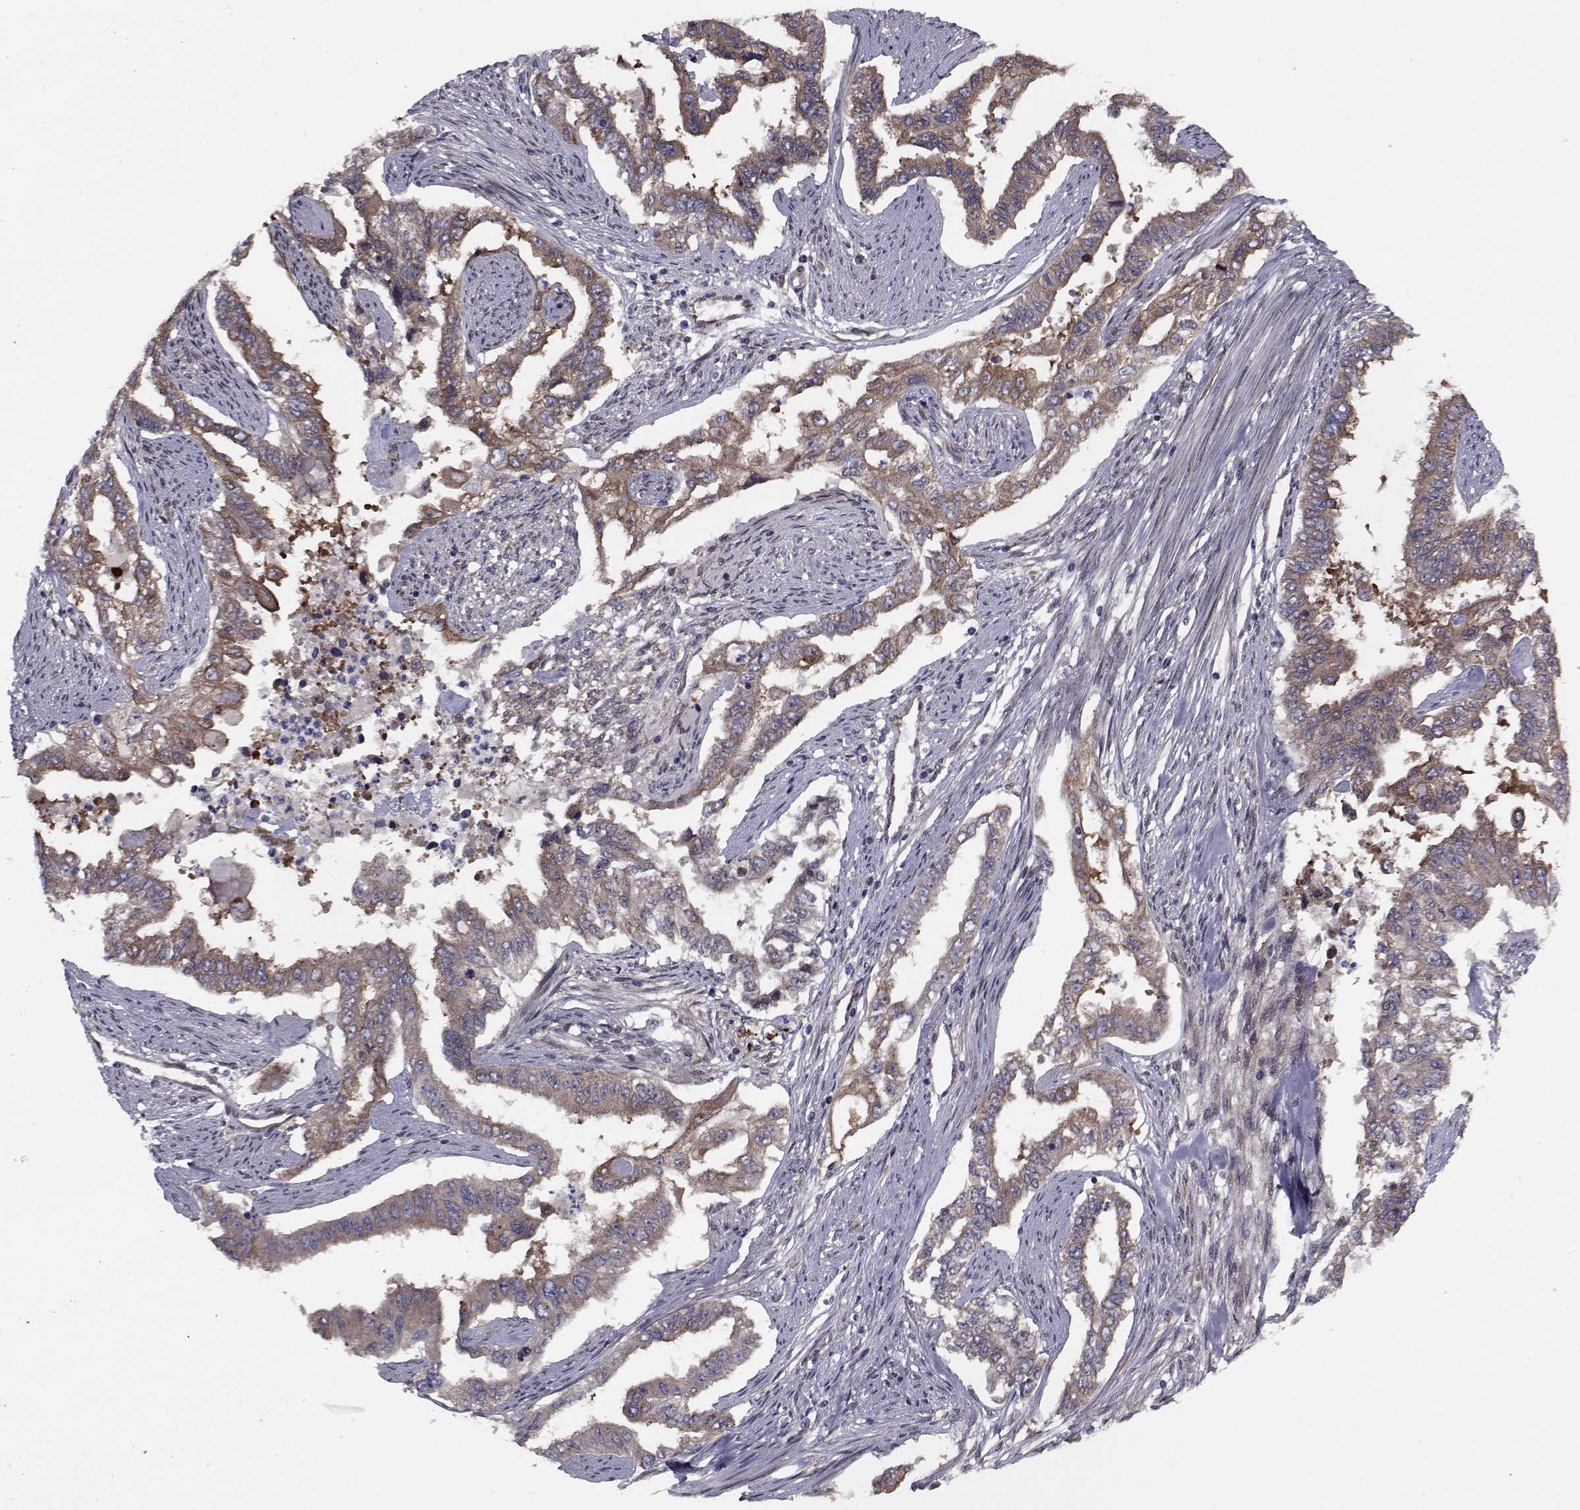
{"staining": {"intensity": "moderate", "quantity": ">75%", "location": "cytoplasmic/membranous"}, "tissue": "endometrial cancer", "cell_type": "Tumor cells", "image_type": "cancer", "snomed": [{"axis": "morphology", "description": "Adenocarcinoma, NOS"}, {"axis": "topography", "description": "Uterus"}], "caption": "Protein staining of adenocarcinoma (endometrial) tissue demonstrates moderate cytoplasmic/membranous expression in approximately >75% of tumor cells.", "gene": "TRIP10", "patient": {"sex": "female", "age": 59}}